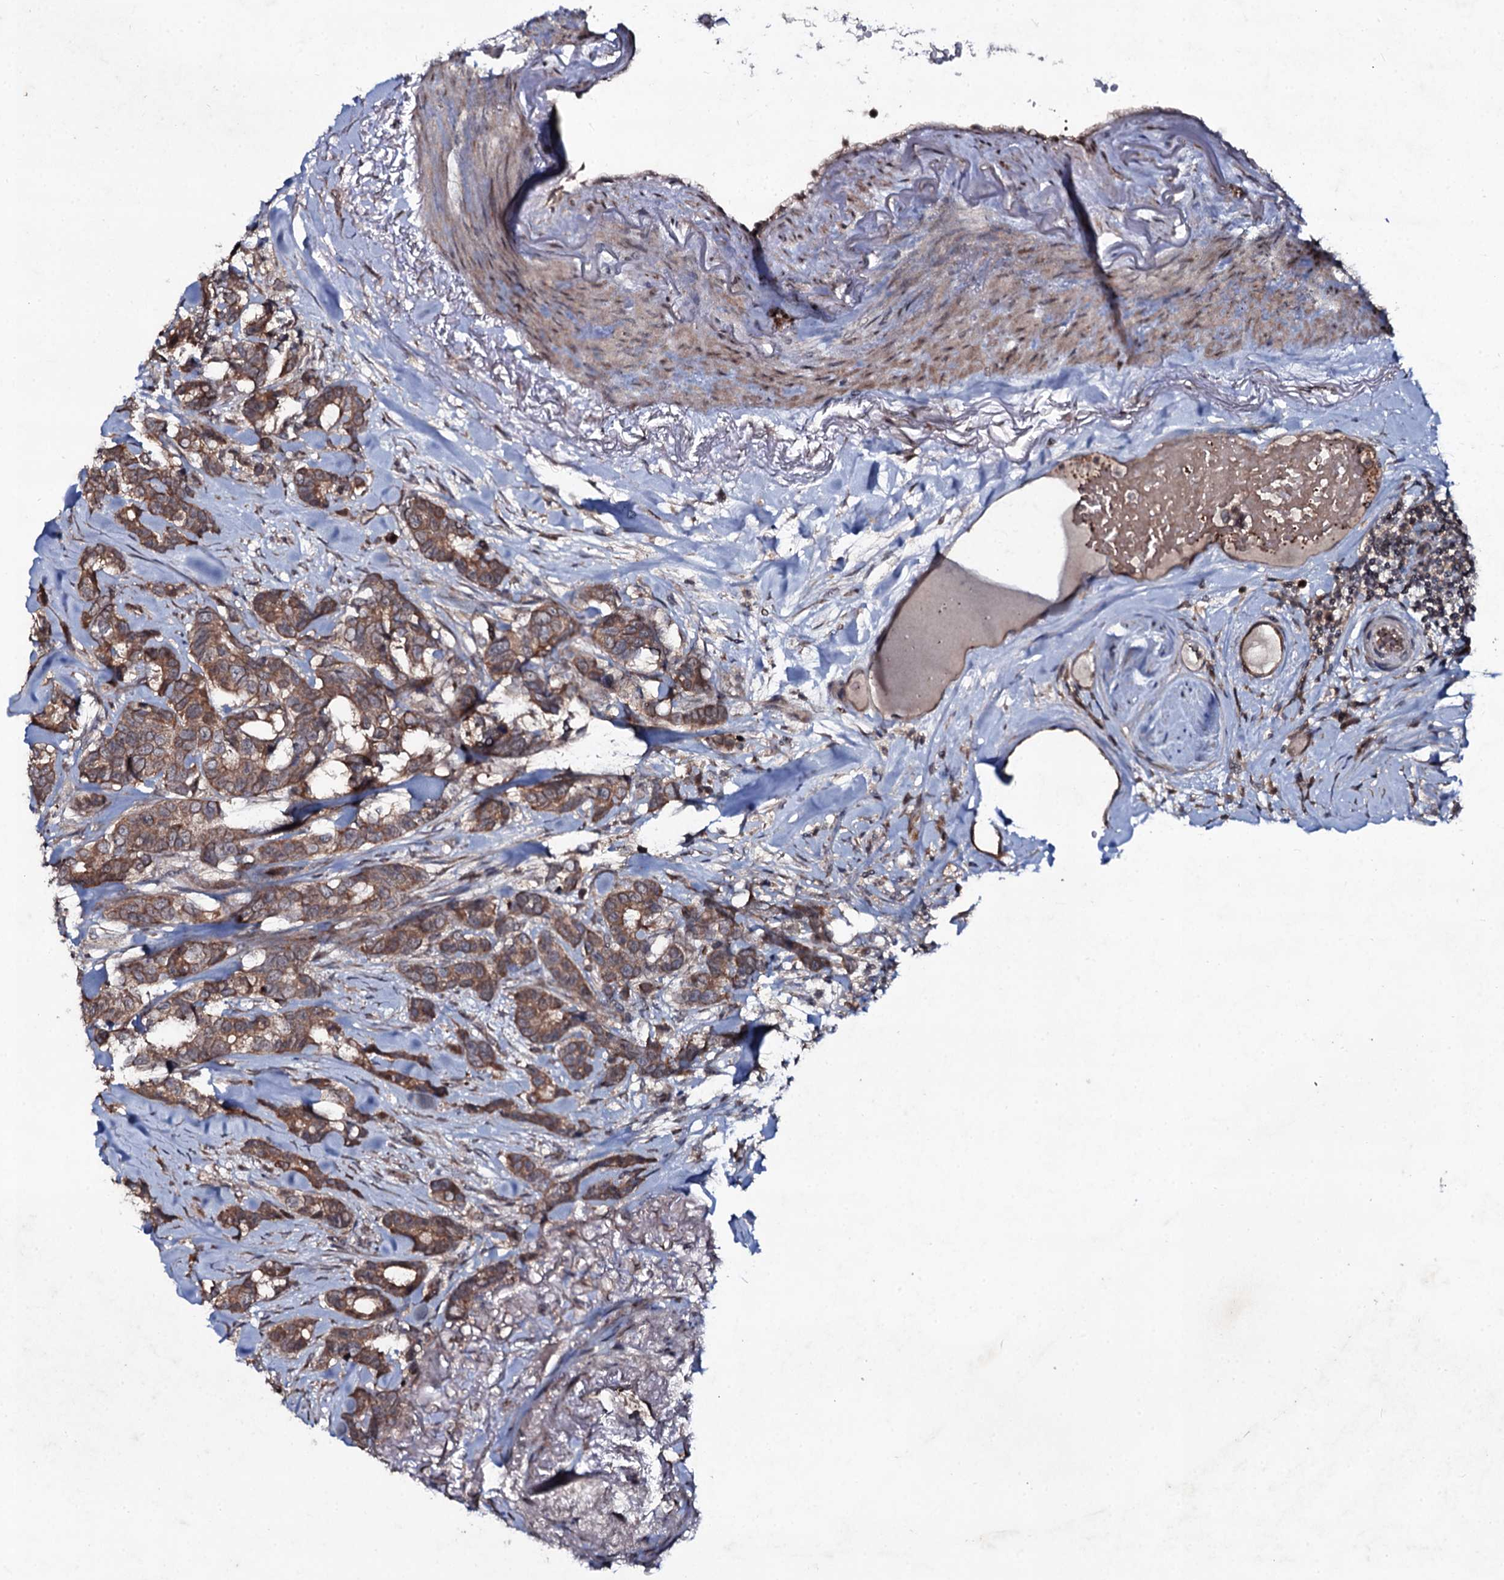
{"staining": {"intensity": "moderate", "quantity": ">75%", "location": "cytoplasmic/membranous"}, "tissue": "breast cancer", "cell_type": "Tumor cells", "image_type": "cancer", "snomed": [{"axis": "morphology", "description": "Duct carcinoma"}, {"axis": "topography", "description": "Breast"}], "caption": "Breast cancer tissue displays moderate cytoplasmic/membranous positivity in about >75% of tumor cells (DAB (3,3'-diaminobenzidine) = brown stain, brightfield microscopy at high magnification).", "gene": "SNAP23", "patient": {"sex": "female", "age": 87}}